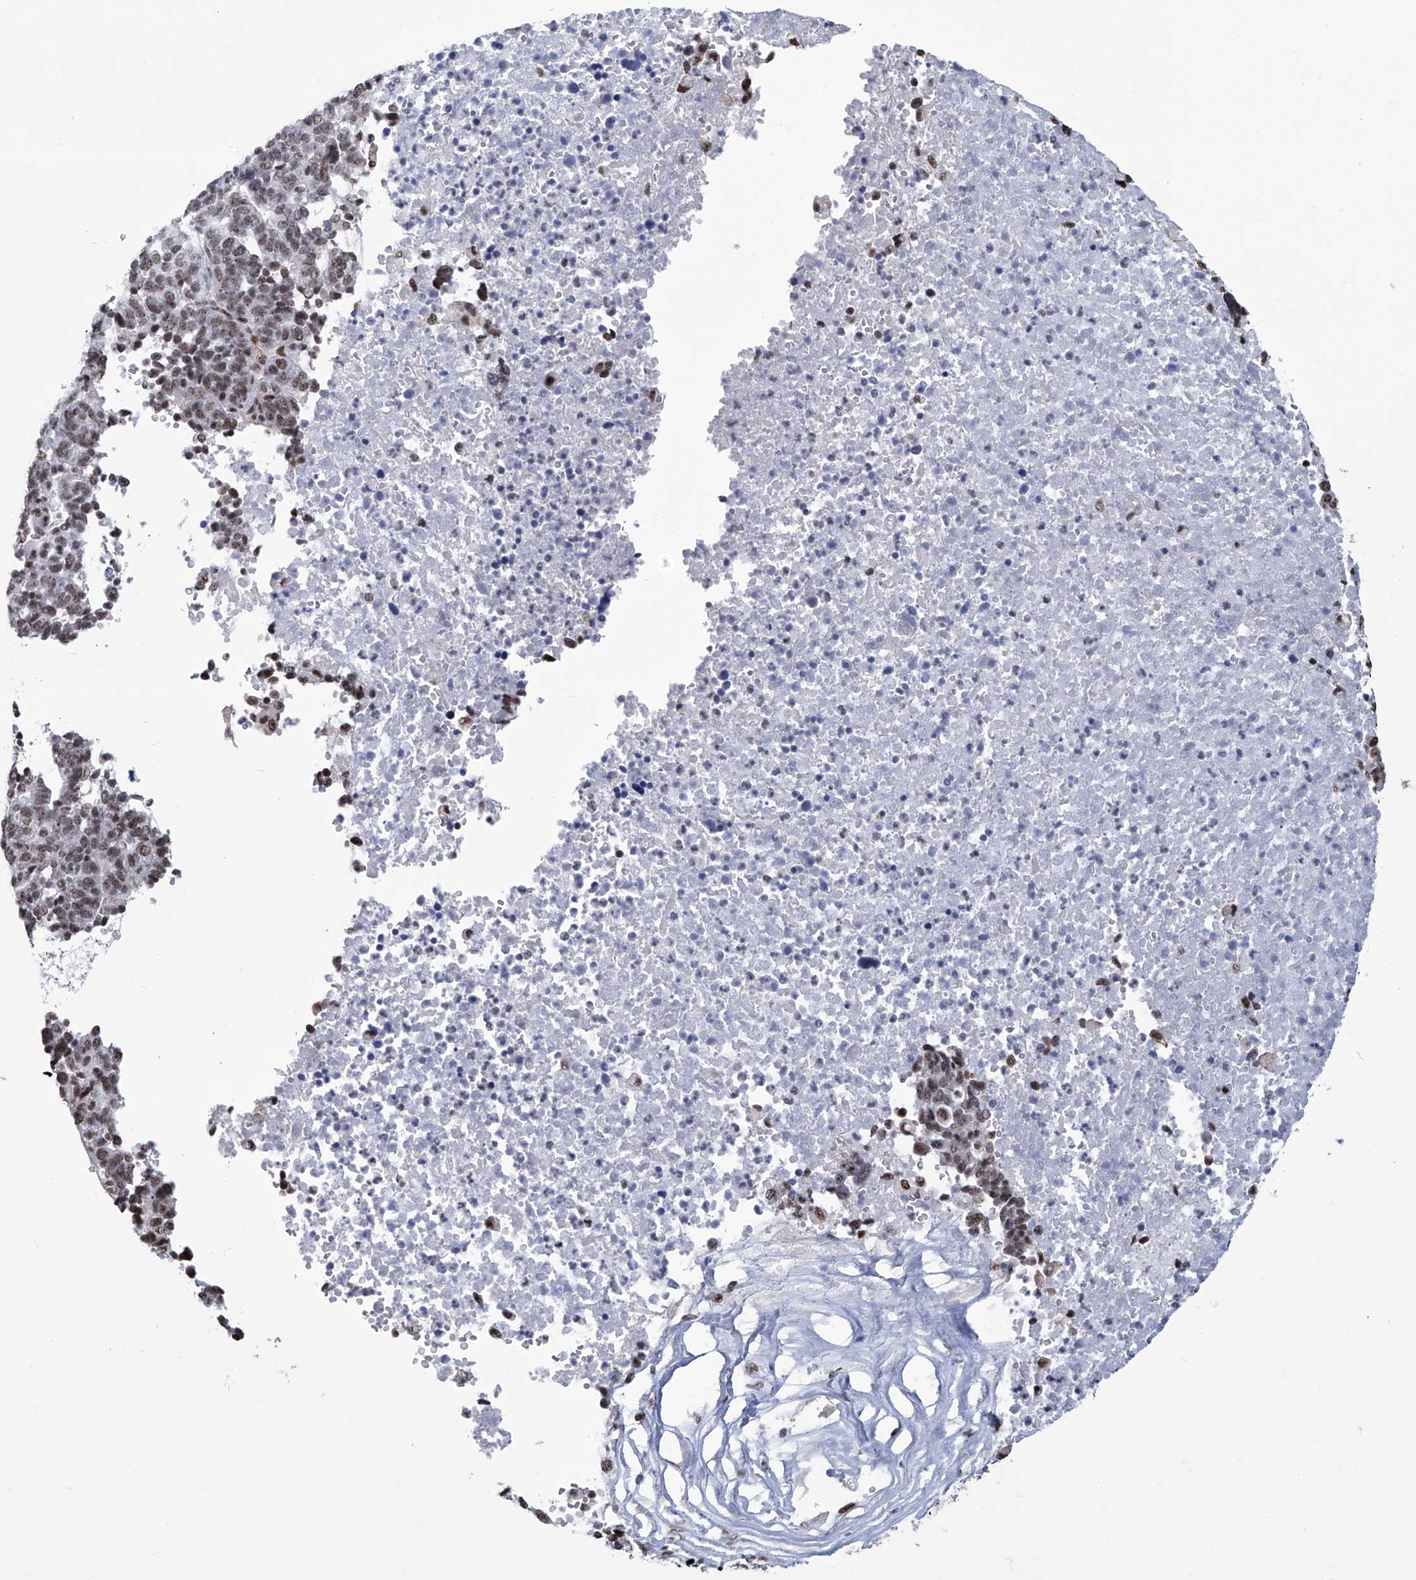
{"staining": {"intensity": "moderate", "quantity": "25%-75%", "location": "nuclear"}, "tissue": "ovarian cancer", "cell_type": "Tumor cells", "image_type": "cancer", "snomed": [{"axis": "morphology", "description": "Cystadenocarcinoma, serous, NOS"}, {"axis": "topography", "description": "Ovary"}], "caption": "Moderate nuclear staining is seen in approximately 25%-75% of tumor cells in ovarian cancer.", "gene": "FBXL4", "patient": {"sex": "female", "age": 59}}